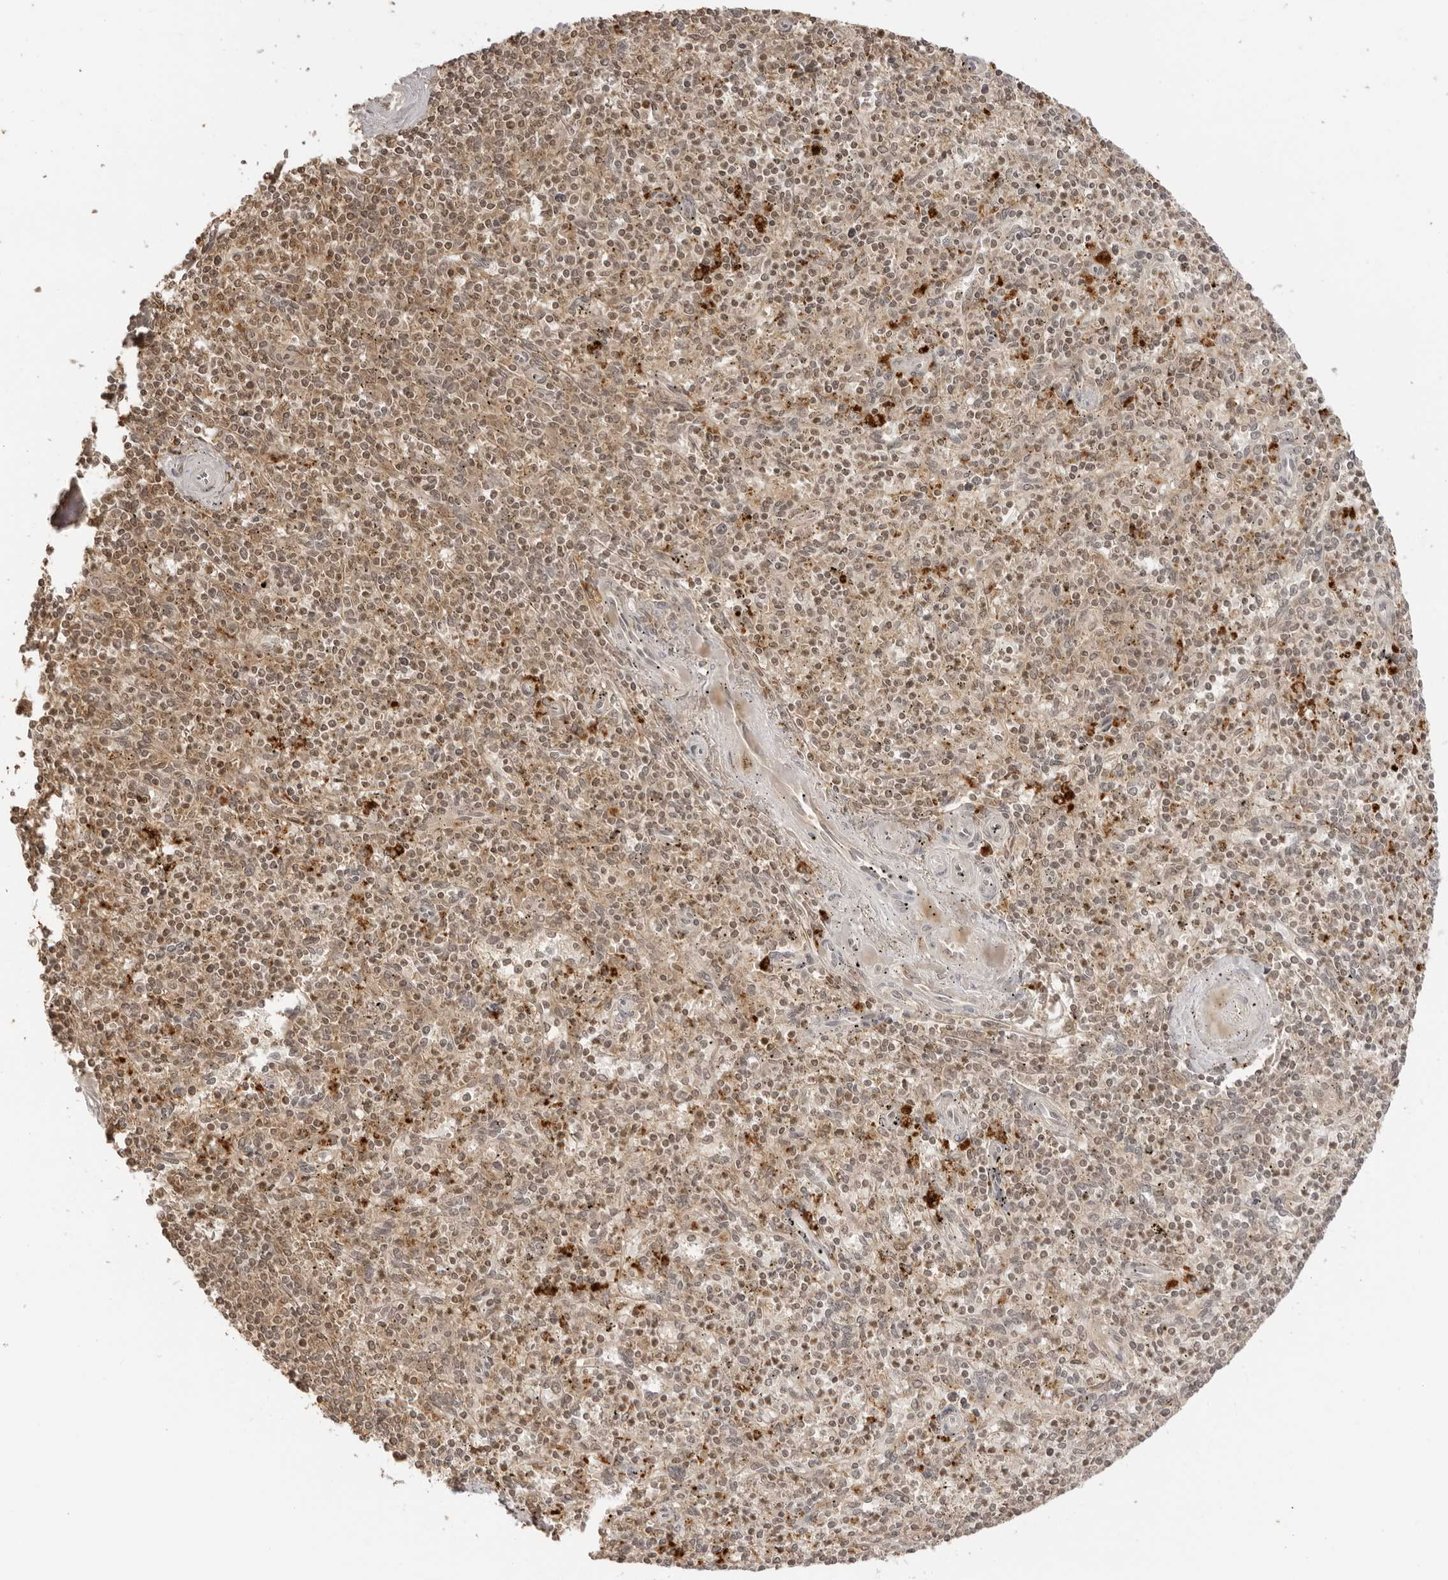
{"staining": {"intensity": "moderate", "quantity": "25%-75%", "location": "nuclear"}, "tissue": "spleen", "cell_type": "Cells in red pulp", "image_type": "normal", "snomed": [{"axis": "morphology", "description": "Normal tissue, NOS"}, {"axis": "topography", "description": "Spleen"}], "caption": "Immunohistochemical staining of unremarkable human spleen demonstrates moderate nuclear protein expression in about 25%-75% of cells in red pulp.", "gene": "IKBKE", "patient": {"sex": "male", "age": 72}}